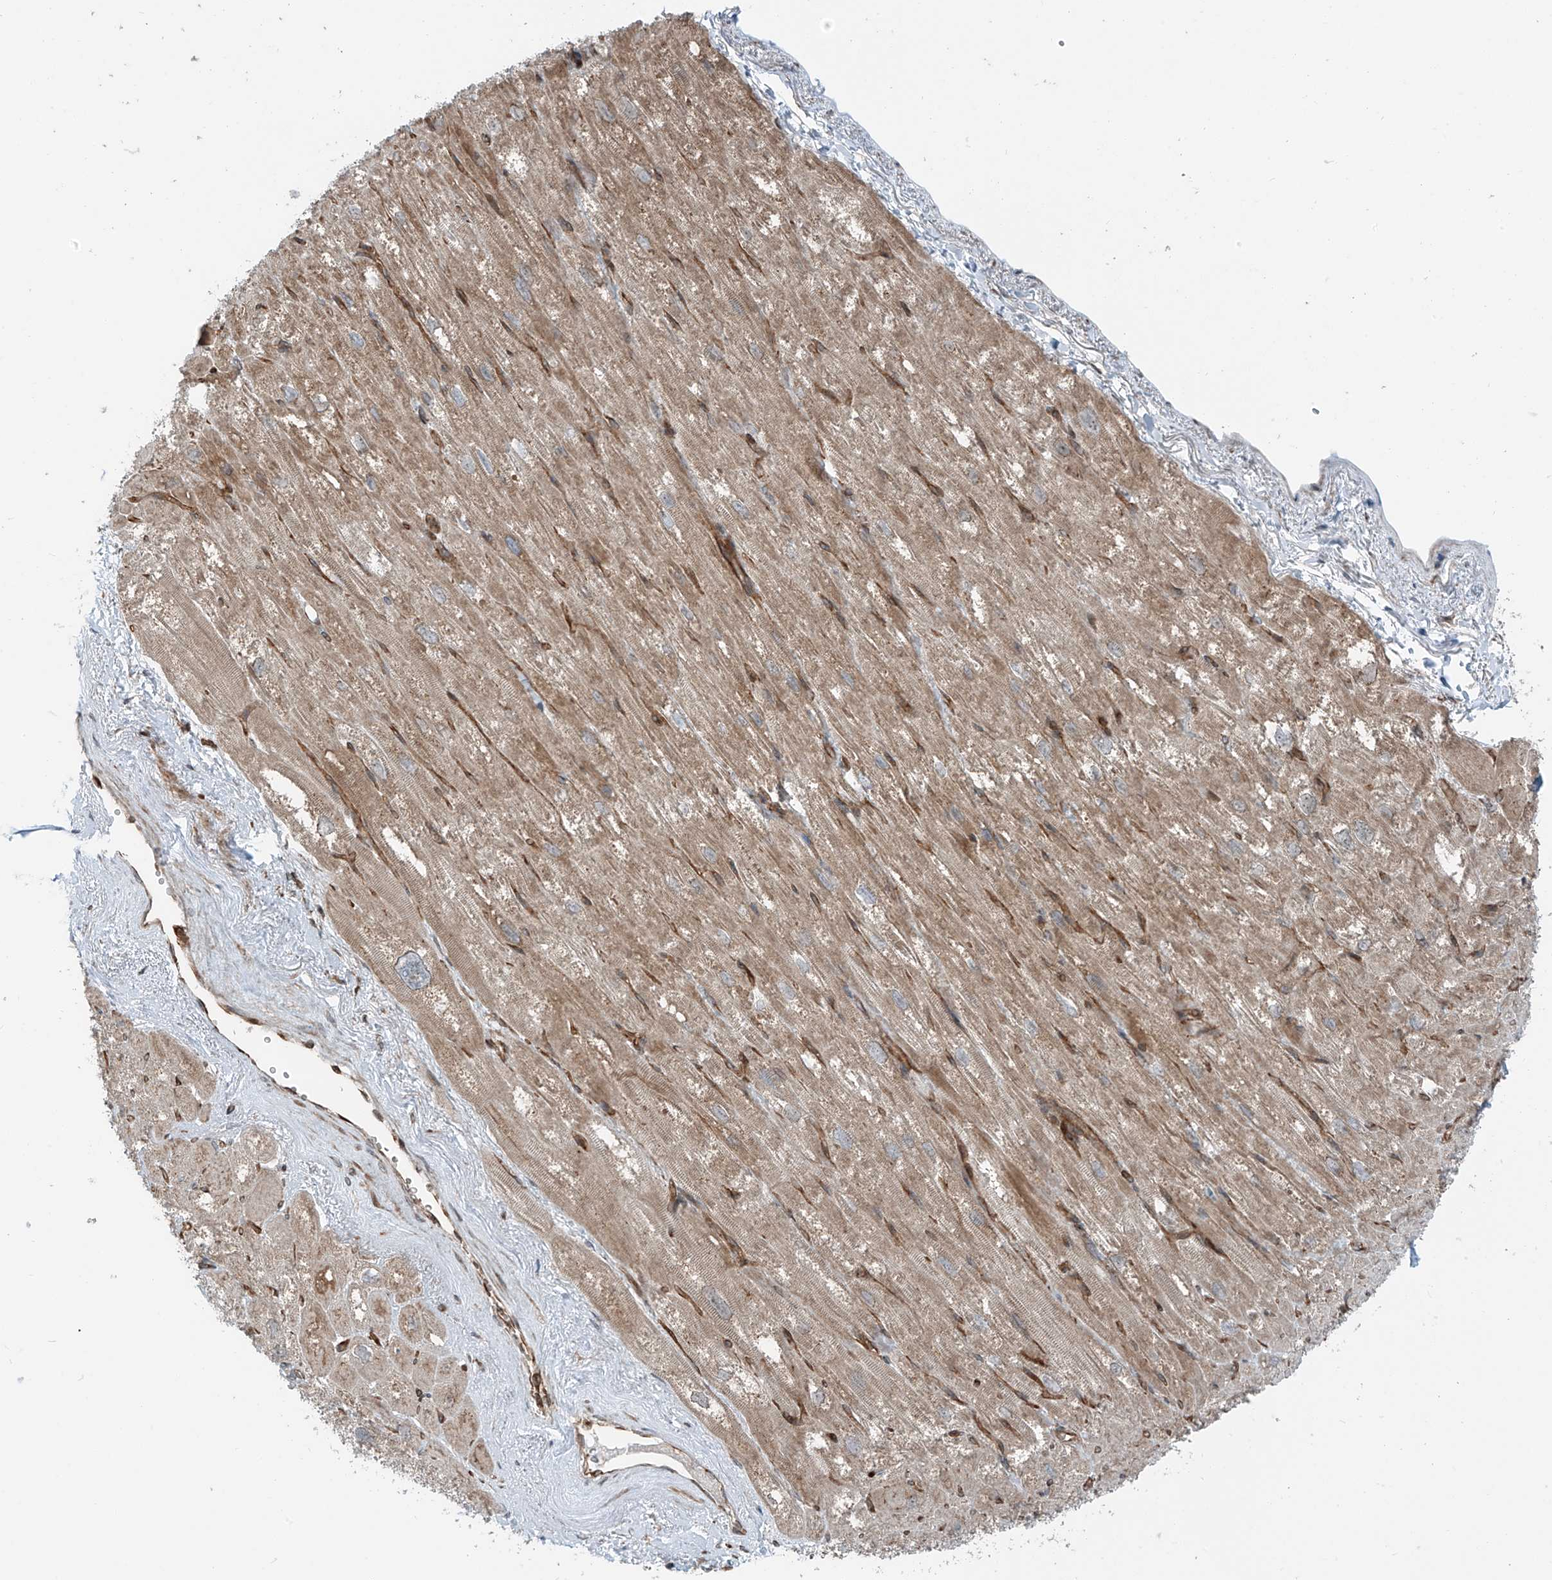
{"staining": {"intensity": "moderate", "quantity": "25%-75%", "location": "cytoplasmic/membranous"}, "tissue": "heart muscle", "cell_type": "Cardiomyocytes", "image_type": "normal", "snomed": [{"axis": "morphology", "description": "Normal tissue, NOS"}, {"axis": "topography", "description": "Heart"}], "caption": "Moderate cytoplasmic/membranous staining for a protein is identified in about 25%-75% of cardiomyocytes of benign heart muscle using immunohistochemistry.", "gene": "USP48", "patient": {"sex": "male", "age": 50}}